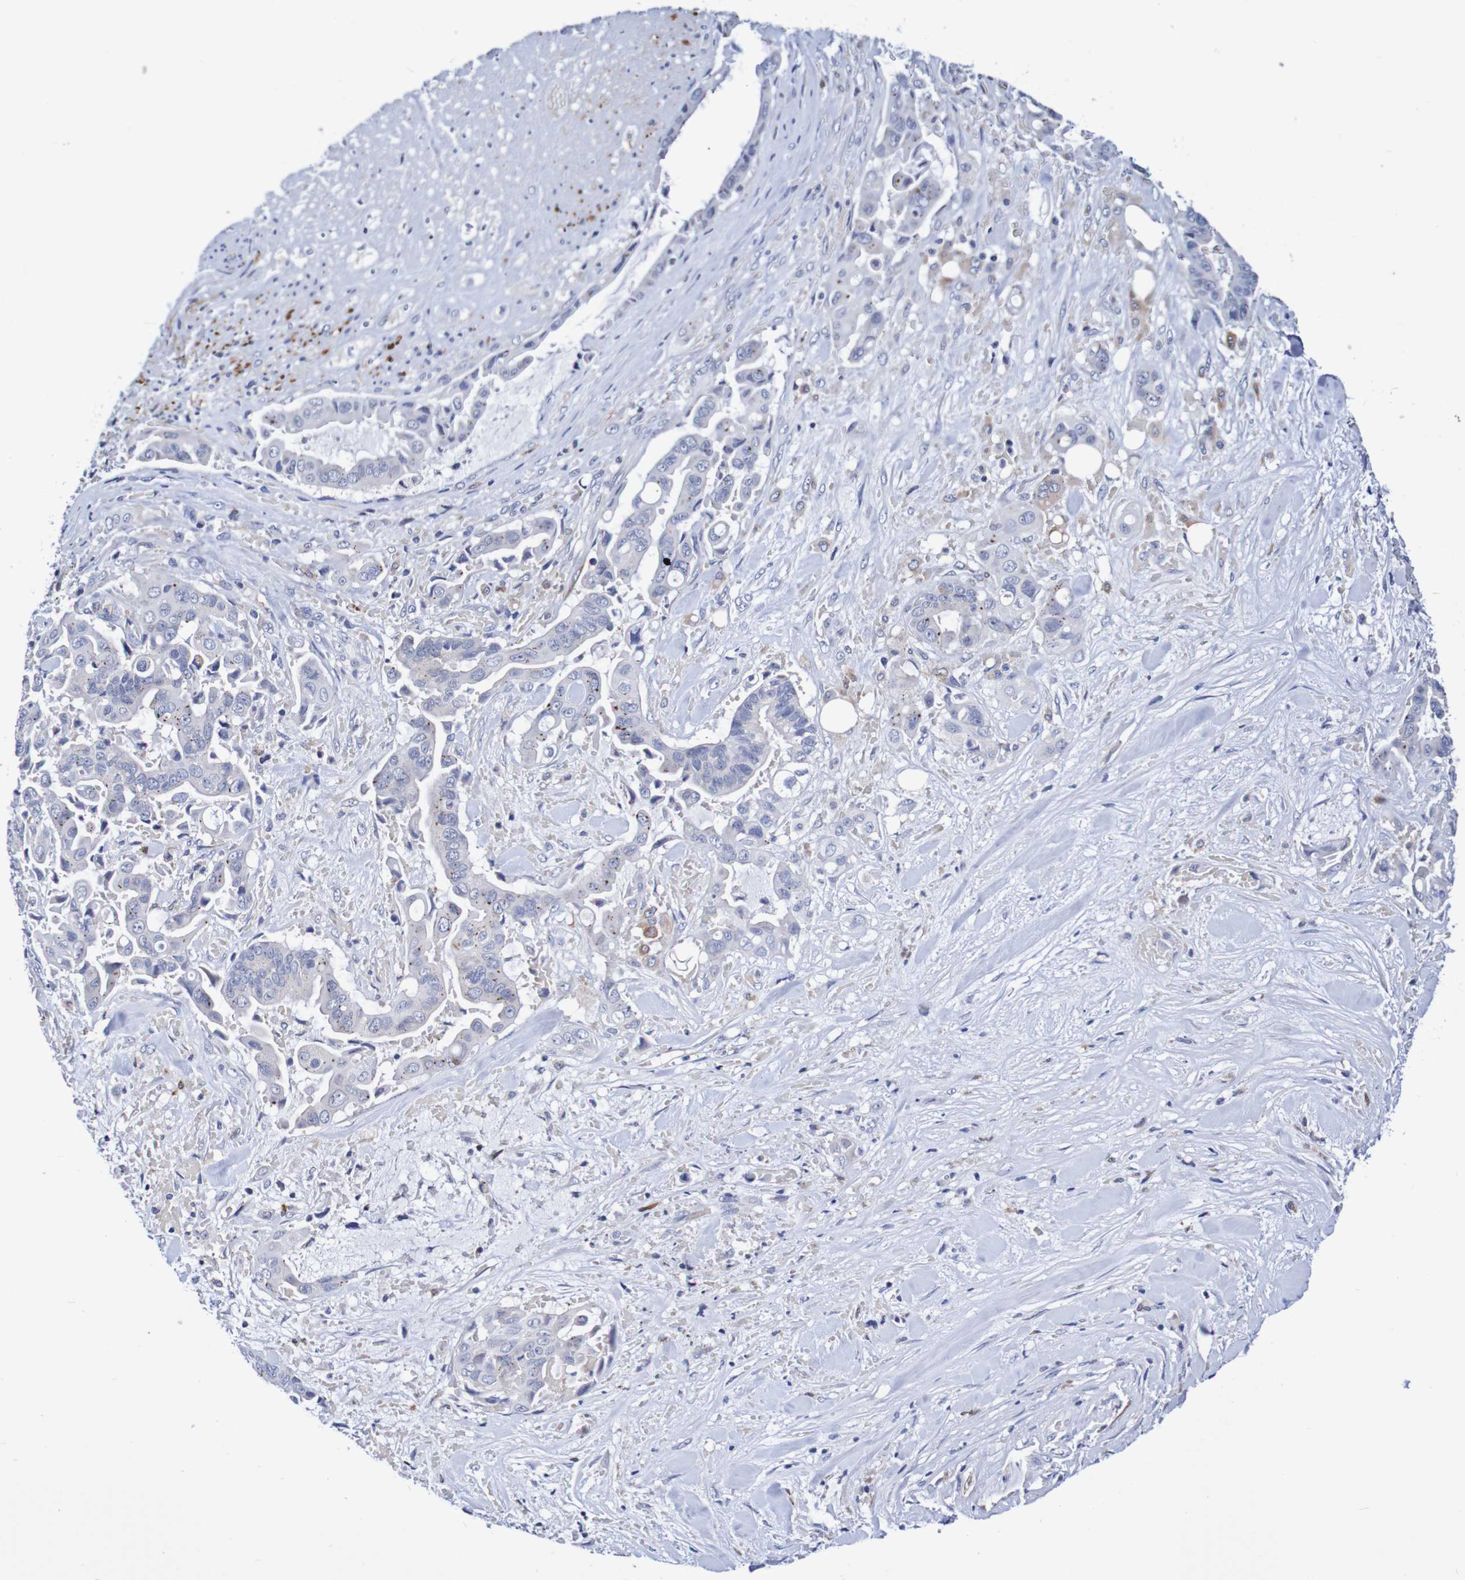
{"staining": {"intensity": "negative", "quantity": "none", "location": "none"}, "tissue": "liver cancer", "cell_type": "Tumor cells", "image_type": "cancer", "snomed": [{"axis": "morphology", "description": "Cholangiocarcinoma"}, {"axis": "topography", "description": "Liver"}], "caption": "Immunohistochemistry histopathology image of neoplastic tissue: liver cholangiocarcinoma stained with DAB (3,3'-diaminobenzidine) displays no significant protein expression in tumor cells.", "gene": "SEZ6", "patient": {"sex": "female", "age": 61}}